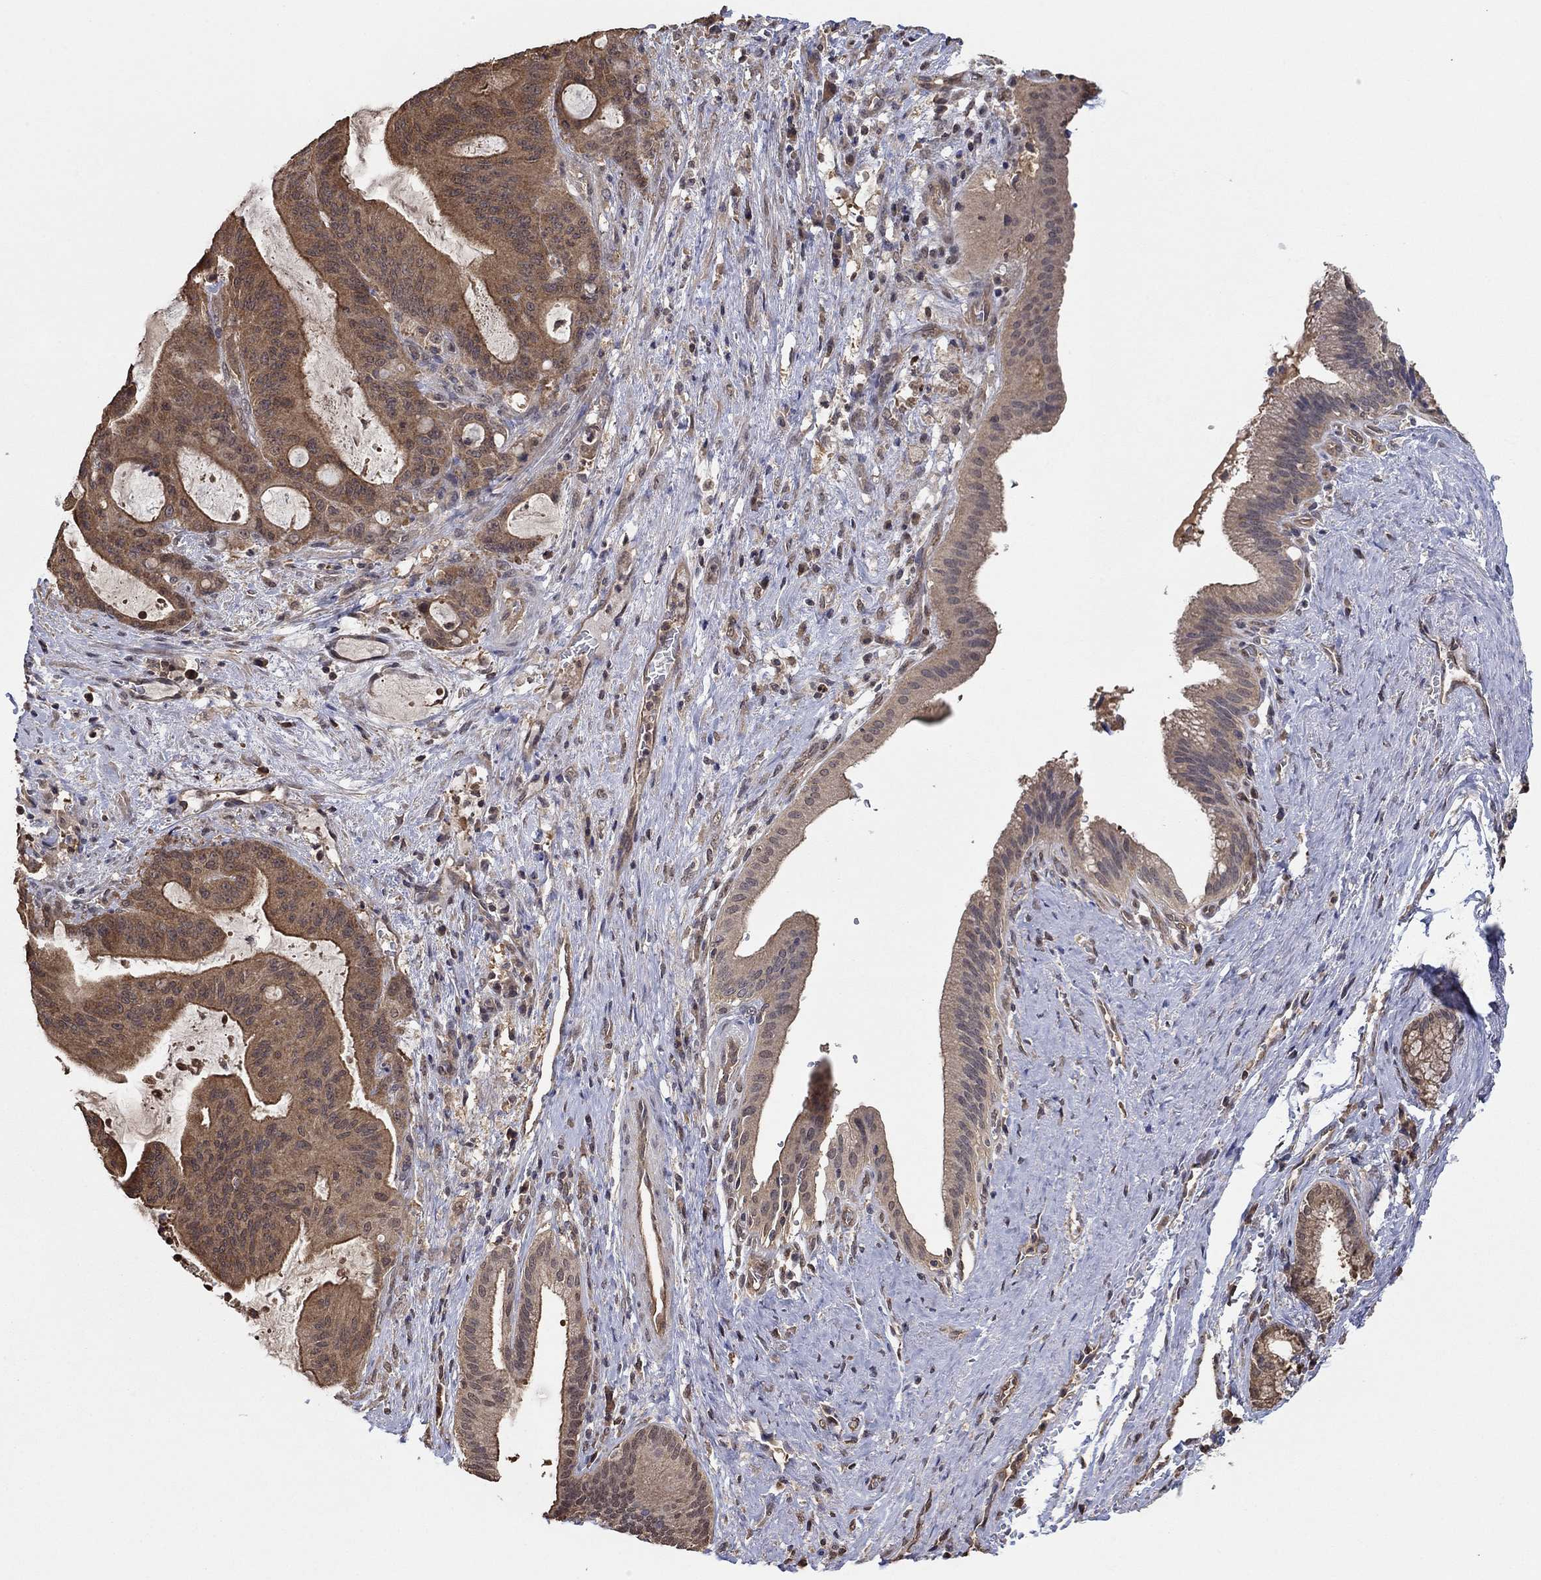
{"staining": {"intensity": "moderate", "quantity": "25%-75%", "location": "cytoplasmic/membranous"}, "tissue": "liver cancer", "cell_type": "Tumor cells", "image_type": "cancer", "snomed": [{"axis": "morphology", "description": "Cholangiocarcinoma"}, {"axis": "topography", "description": "Liver"}], "caption": "Immunohistochemical staining of liver cancer exhibits medium levels of moderate cytoplasmic/membranous staining in approximately 25%-75% of tumor cells.", "gene": "RNF114", "patient": {"sex": "female", "age": 73}}